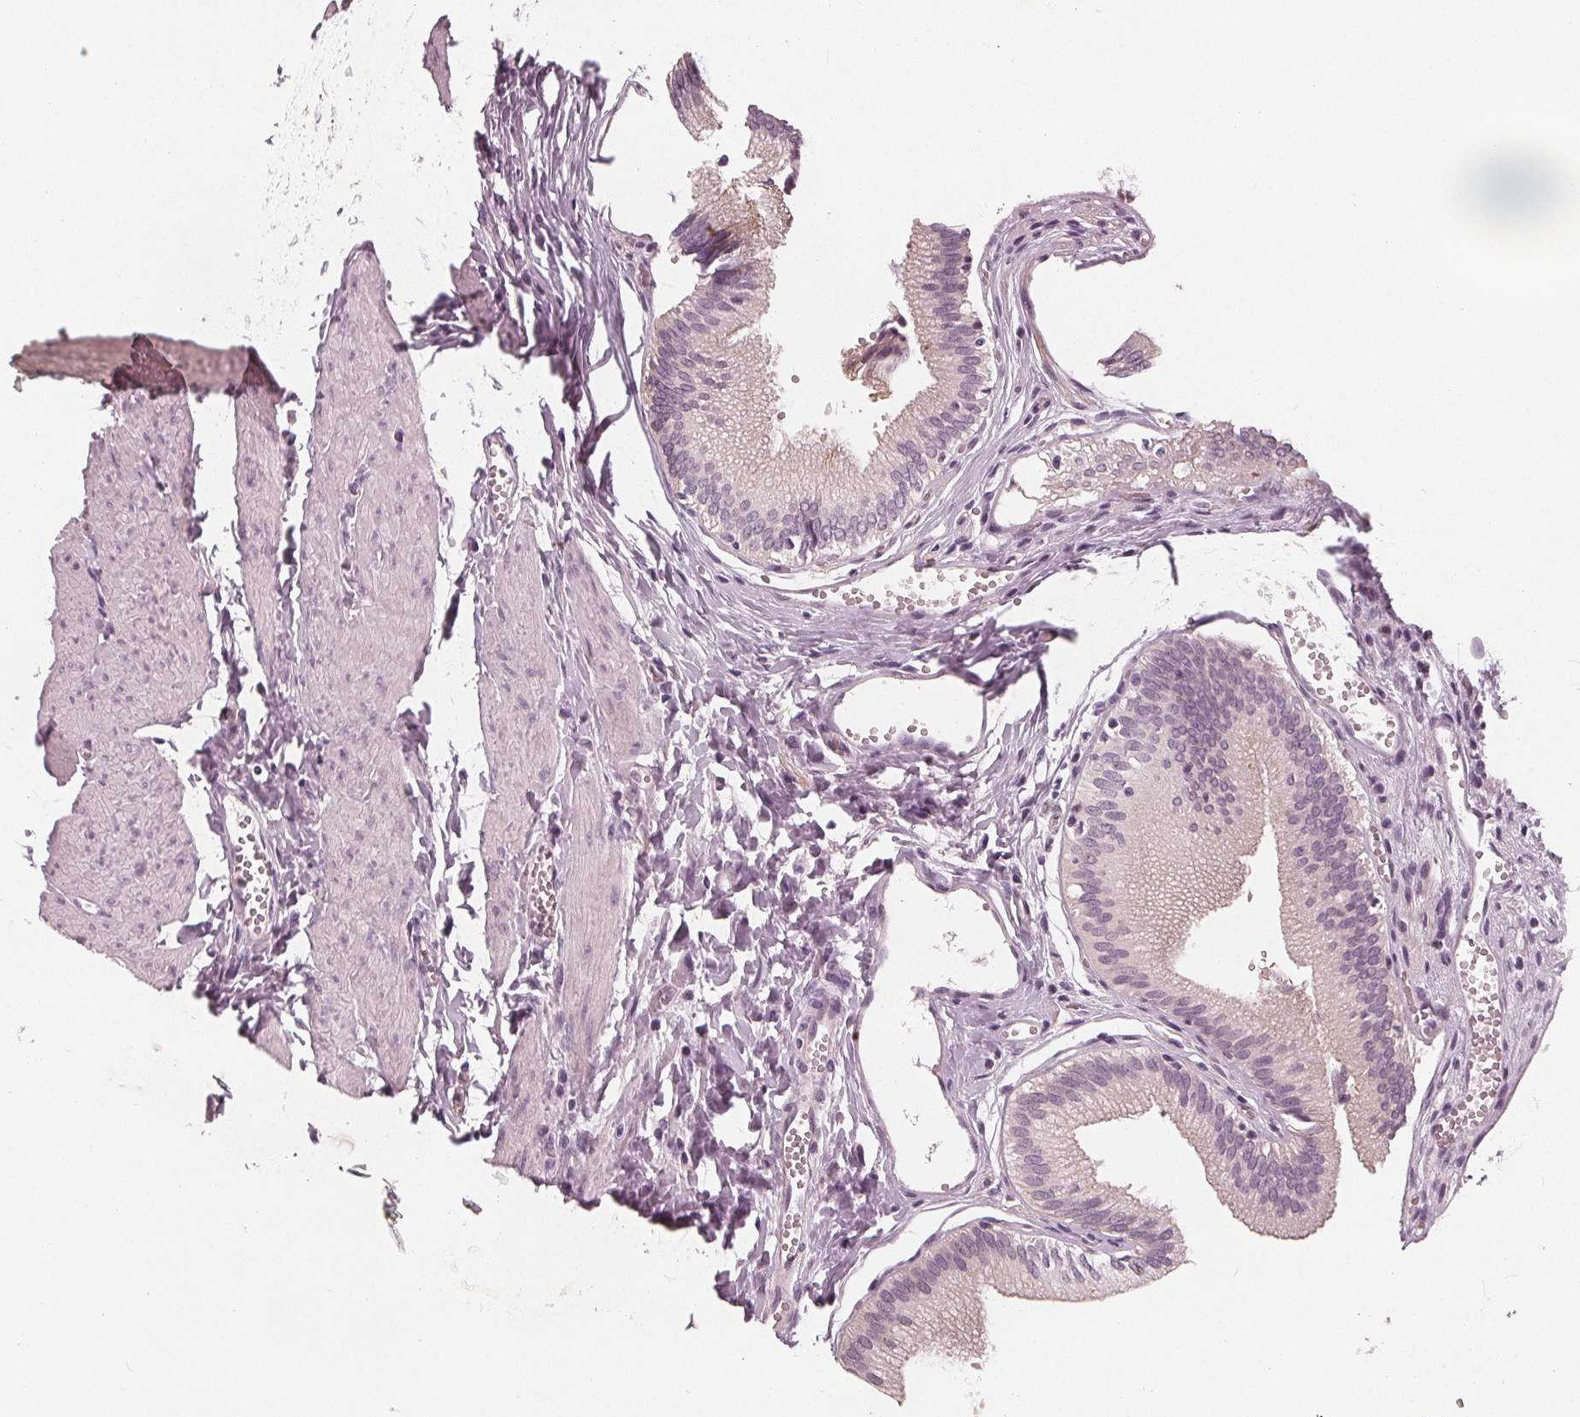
{"staining": {"intensity": "weak", "quantity": "<25%", "location": "cytoplasmic/membranous"}, "tissue": "gallbladder", "cell_type": "Glandular cells", "image_type": "normal", "snomed": [{"axis": "morphology", "description": "Normal tissue, NOS"}, {"axis": "topography", "description": "Gallbladder"}, {"axis": "topography", "description": "Peripheral nerve tissue"}], "caption": "Immunohistochemistry micrograph of benign human gallbladder stained for a protein (brown), which exhibits no expression in glandular cells. Brightfield microscopy of immunohistochemistry (IHC) stained with DAB (brown) and hematoxylin (blue), captured at high magnification.", "gene": "SAT2", "patient": {"sex": "male", "age": 17}}